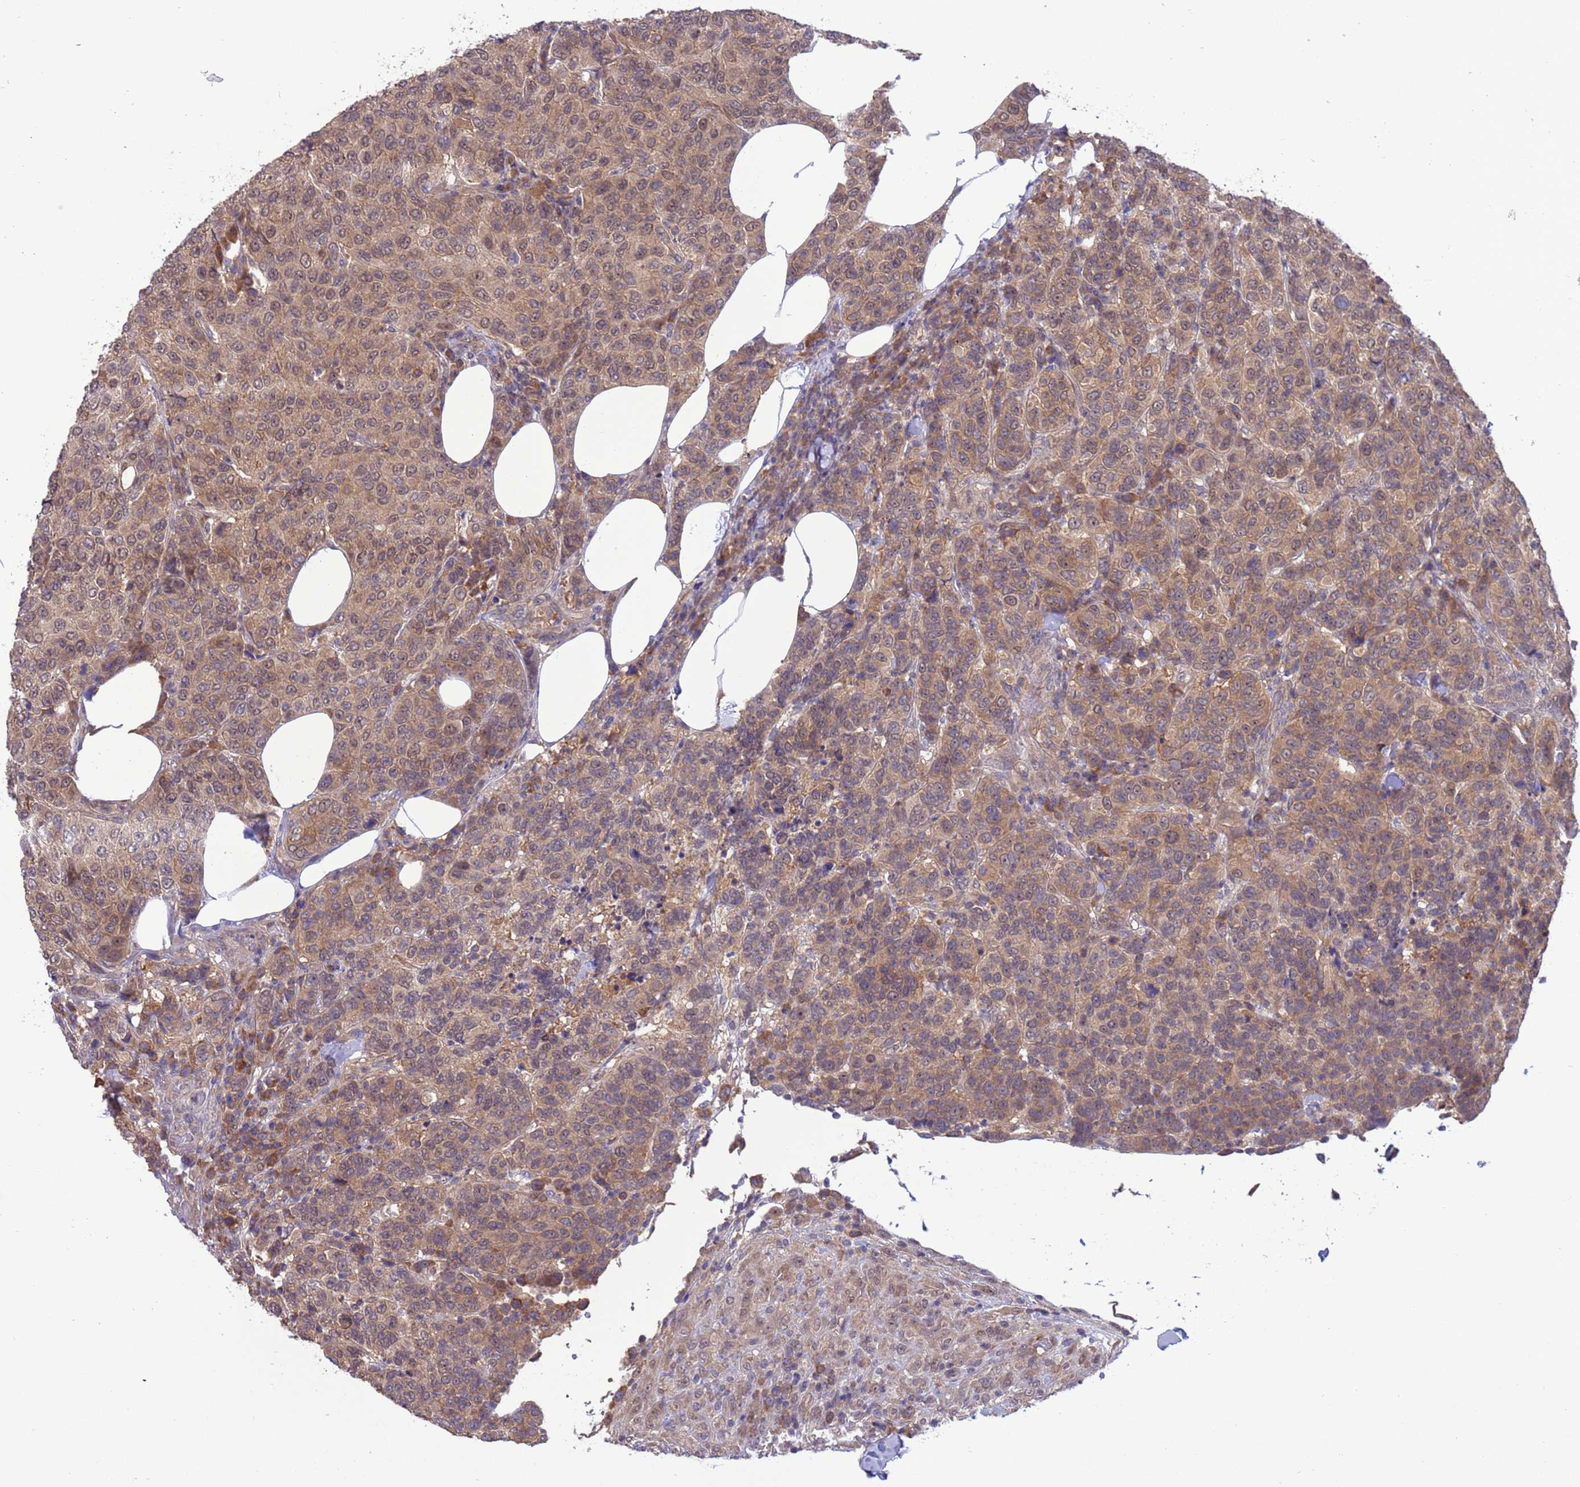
{"staining": {"intensity": "weak", "quantity": ">75%", "location": "cytoplasmic/membranous,nuclear"}, "tissue": "breast cancer", "cell_type": "Tumor cells", "image_type": "cancer", "snomed": [{"axis": "morphology", "description": "Duct carcinoma"}, {"axis": "topography", "description": "Breast"}], "caption": "A micrograph of breast cancer (intraductal carcinoma) stained for a protein demonstrates weak cytoplasmic/membranous and nuclear brown staining in tumor cells. (DAB (3,3'-diaminobenzidine) IHC, brown staining for protein, blue staining for nuclei).", "gene": "ZNF461", "patient": {"sex": "female", "age": 55}}